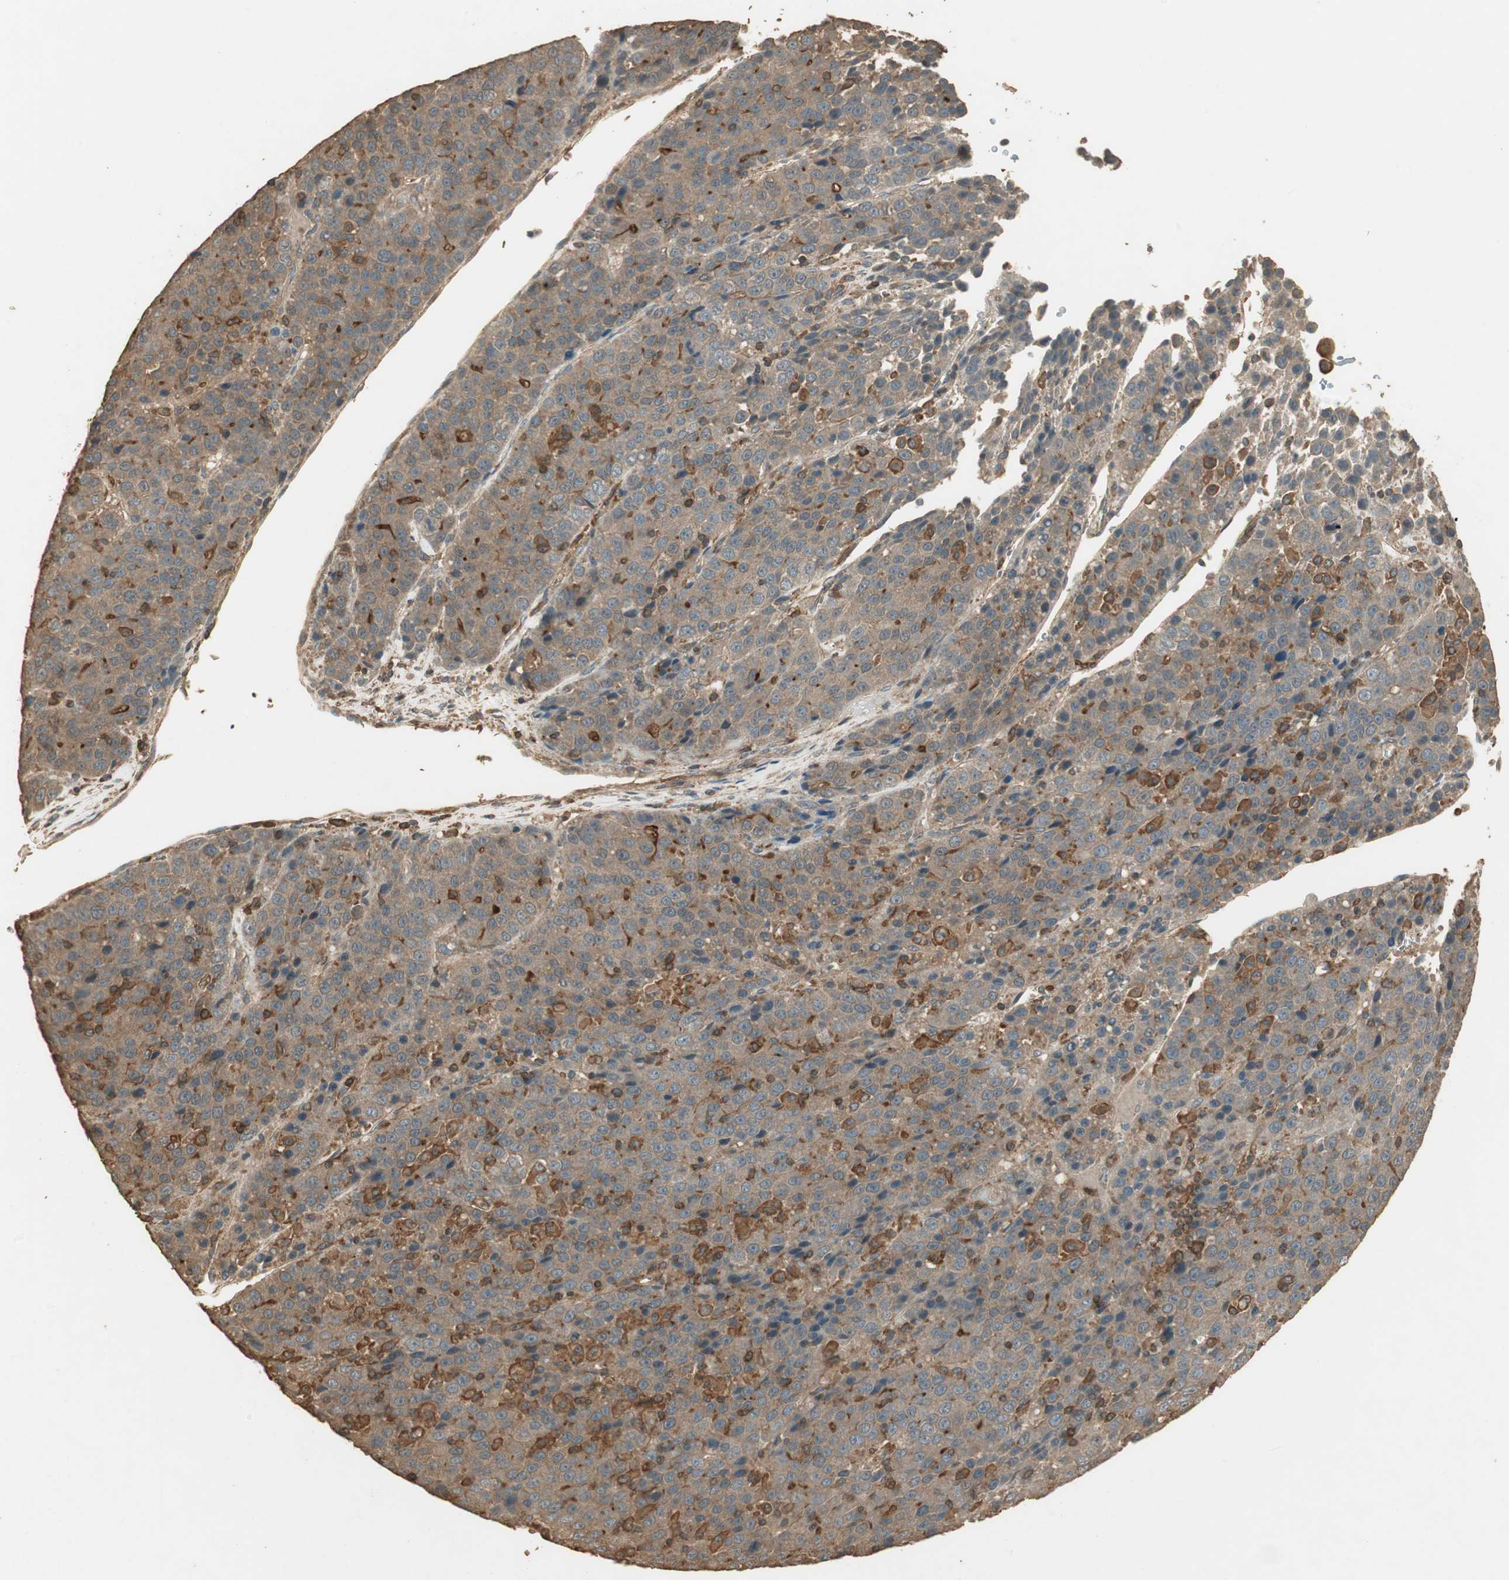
{"staining": {"intensity": "weak", "quantity": ">75%", "location": "cytoplasmic/membranous"}, "tissue": "liver cancer", "cell_type": "Tumor cells", "image_type": "cancer", "snomed": [{"axis": "morphology", "description": "Carcinoma, Hepatocellular, NOS"}, {"axis": "topography", "description": "Liver"}], "caption": "Human hepatocellular carcinoma (liver) stained with a brown dye demonstrates weak cytoplasmic/membranous positive staining in about >75% of tumor cells.", "gene": "USP2", "patient": {"sex": "female", "age": 53}}